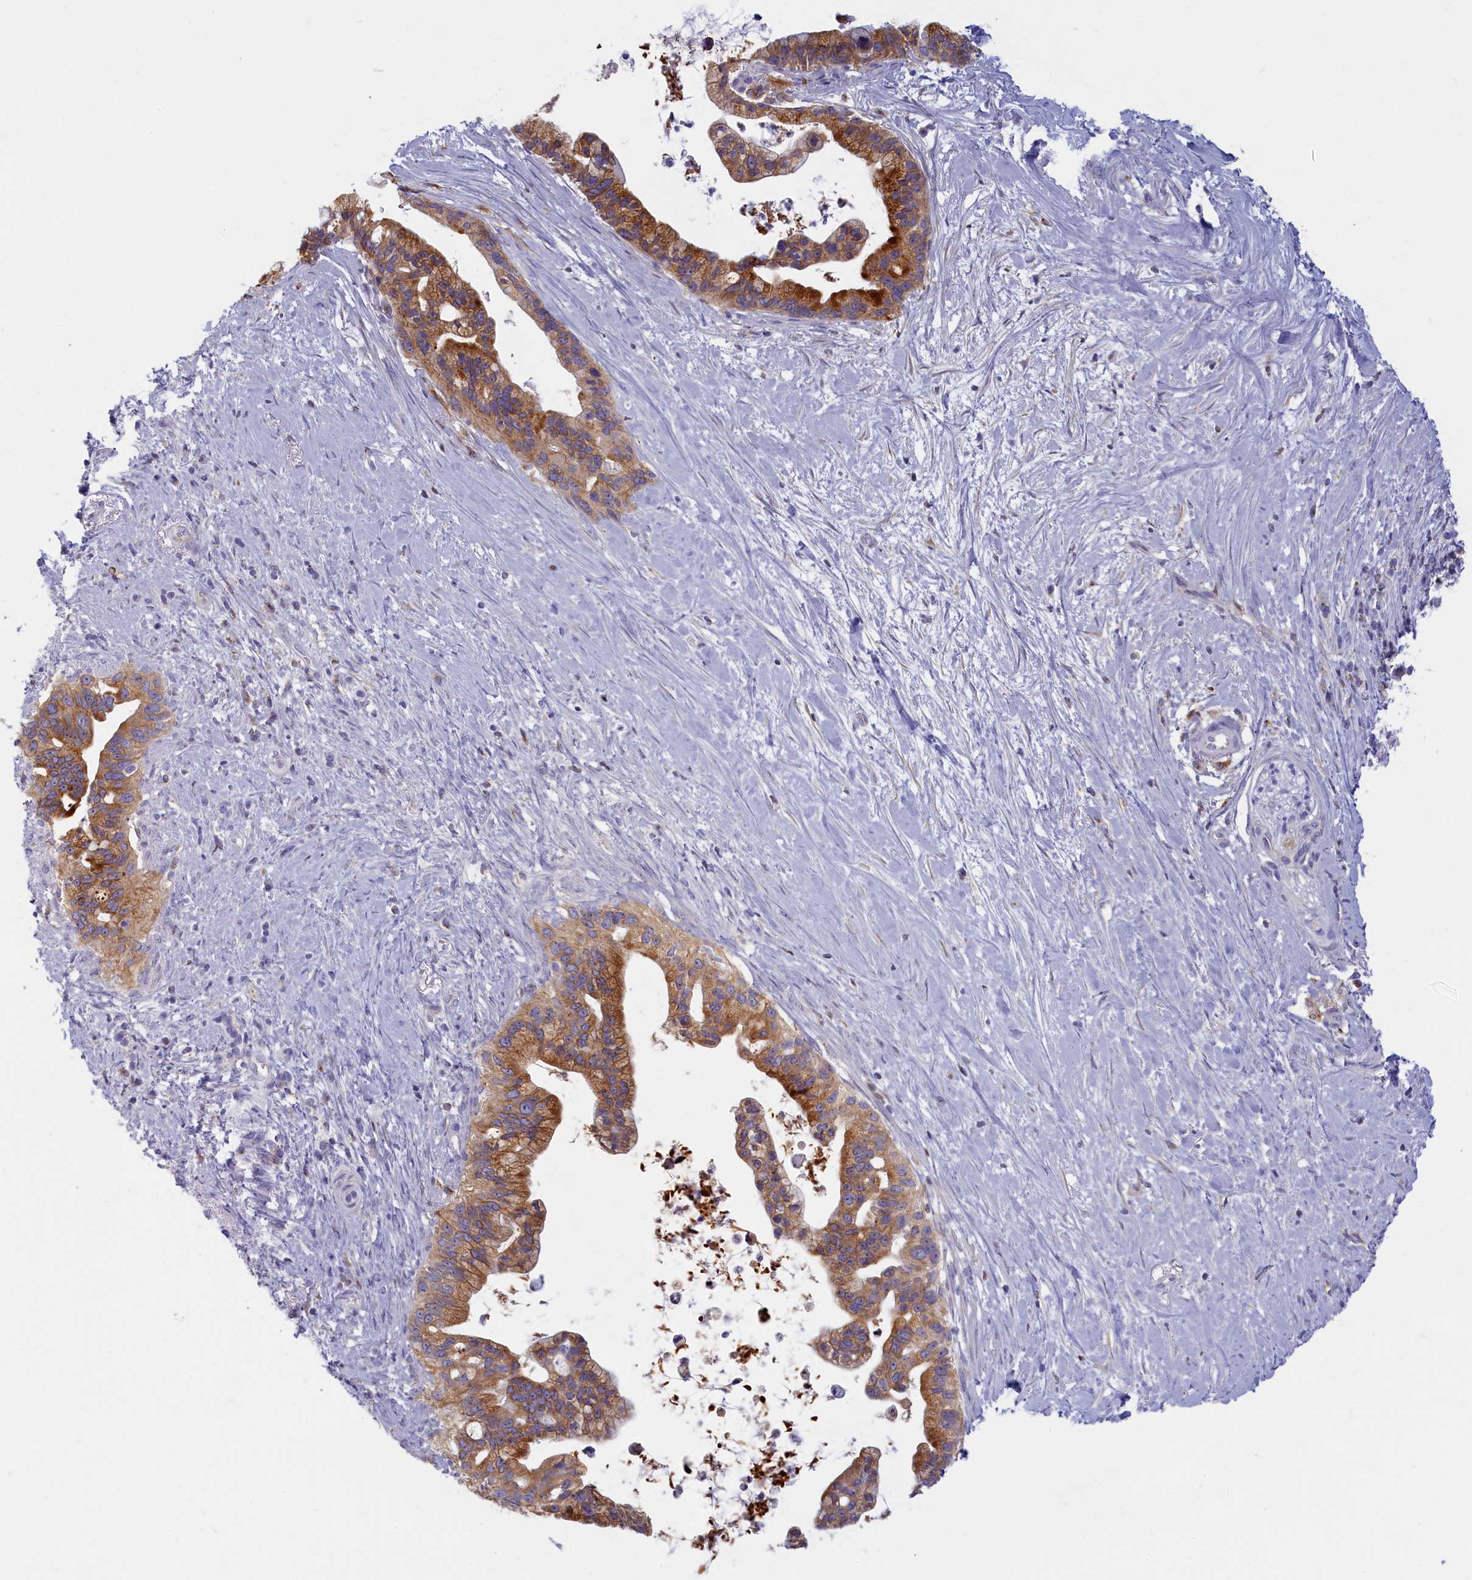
{"staining": {"intensity": "moderate", "quantity": ">75%", "location": "cytoplasmic/membranous"}, "tissue": "pancreatic cancer", "cell_type": "Tumor cells", "image_type": "cancer", "snomed": [{"axis": "morphology", "description": "Adenocarcinoma, NOS"}, {"axis": "topography", "description": "Pancreas"}], "caption": "About >75% of tumor cells in human adenocarcinoma (pancreatic) show moderate cytoplasmic/membranous protein expression as visualized by brown immunohistochemical staining.", "gene": "NOL10", "patient": {"sex": "female", "age": 83}}